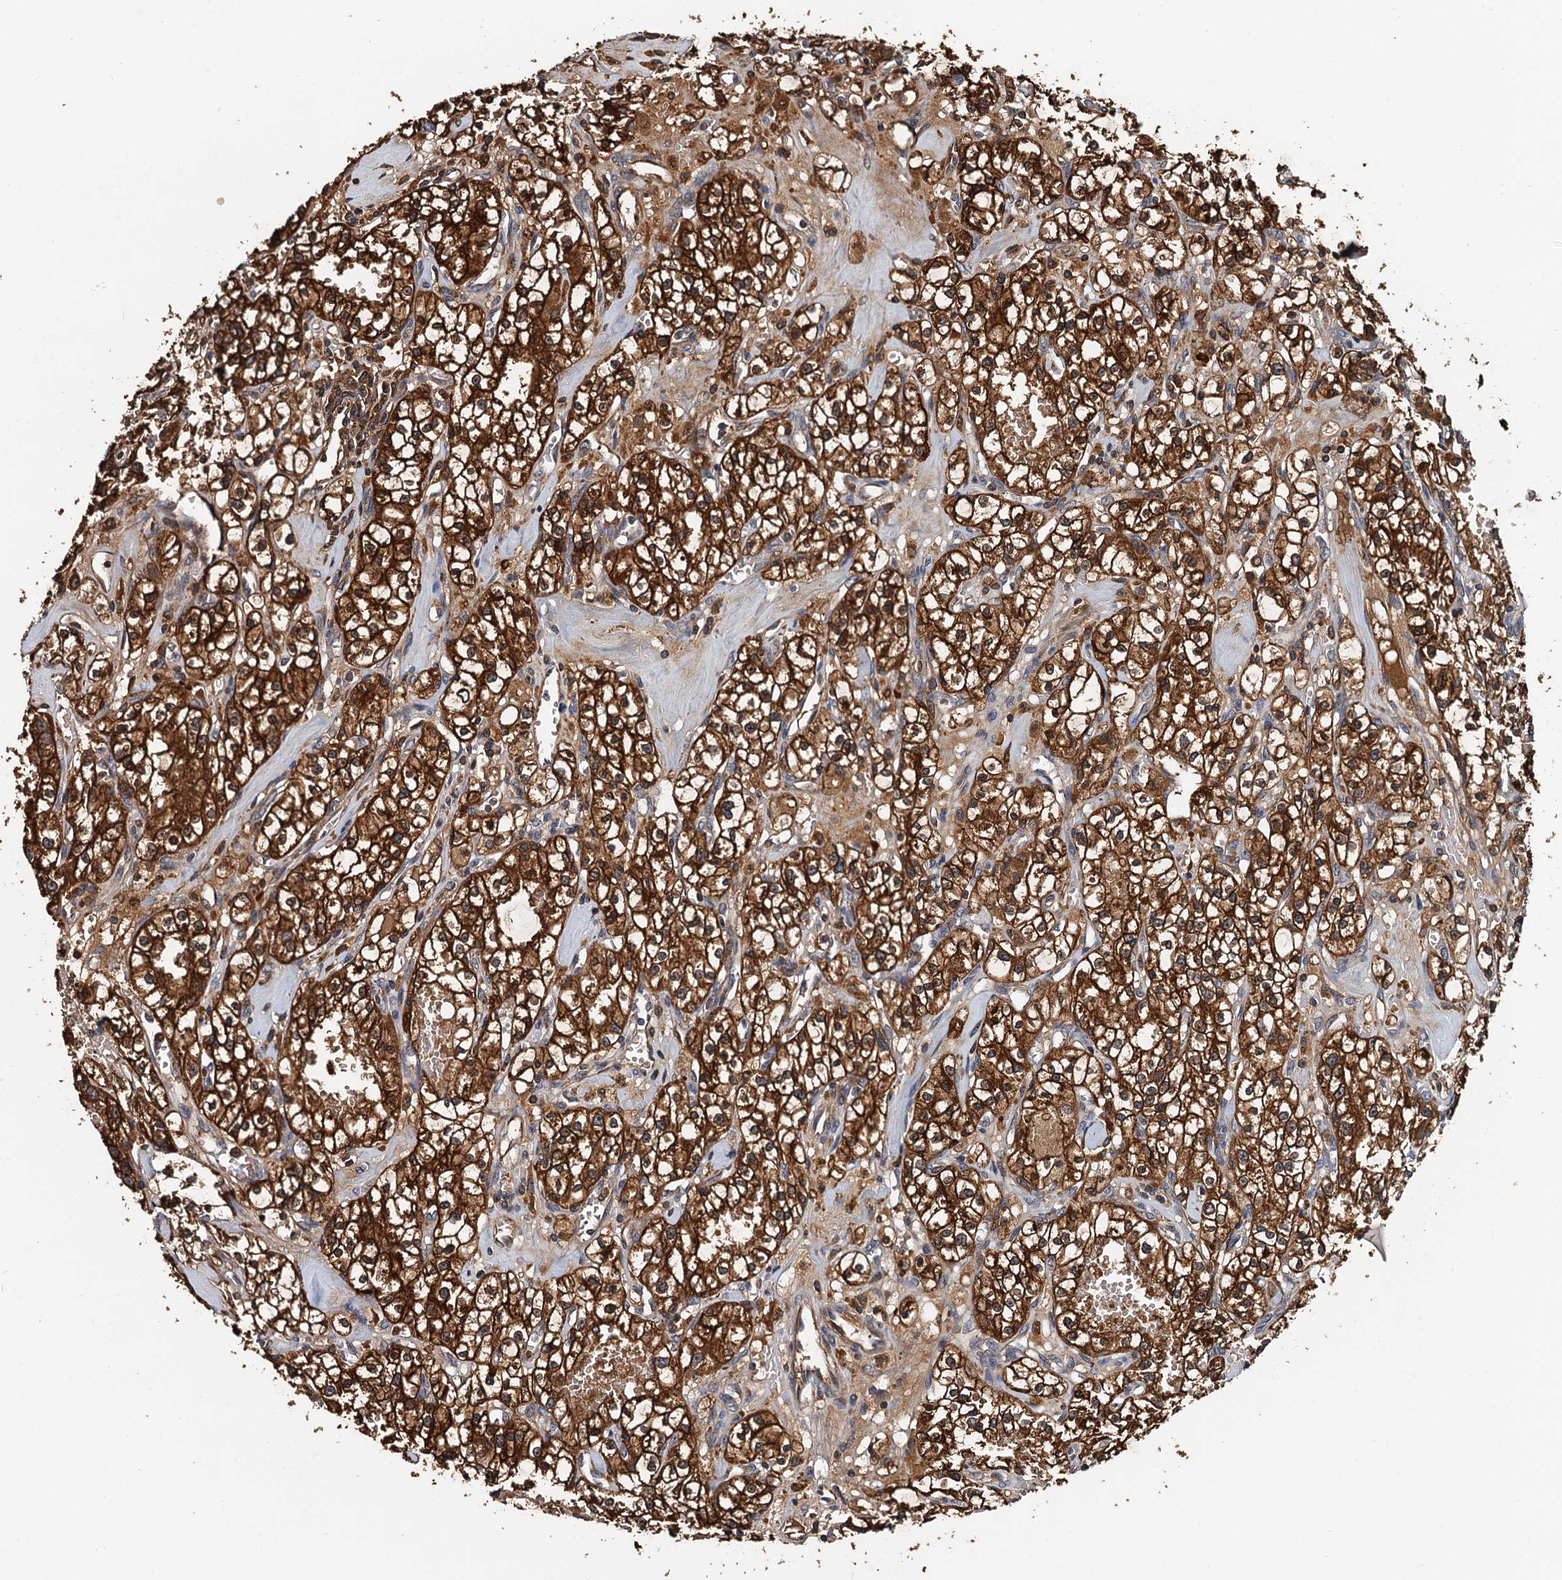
{"staining": {"intensity": "strong", "quantity": ">75%", "location": "cytoplasmic/membranous"}, "tissue": "renal cancer", "cell_type": "Tumor cells", "image_type": "cancer", "snomed": [{"axis": "morphology", "description": "Adenocarcinoma, NOS"}, {"axis": "topography", "description": "Kidney"}], "caption": "Renal cancer (adenocarcinoma) tissue reveals strong cytoplasmic/membranous positivity in about >75% of tumor cells, visualized by immunohistochemistry.", "gene": "USP6NL", "patient": {"sex": "male", "age": 56}}